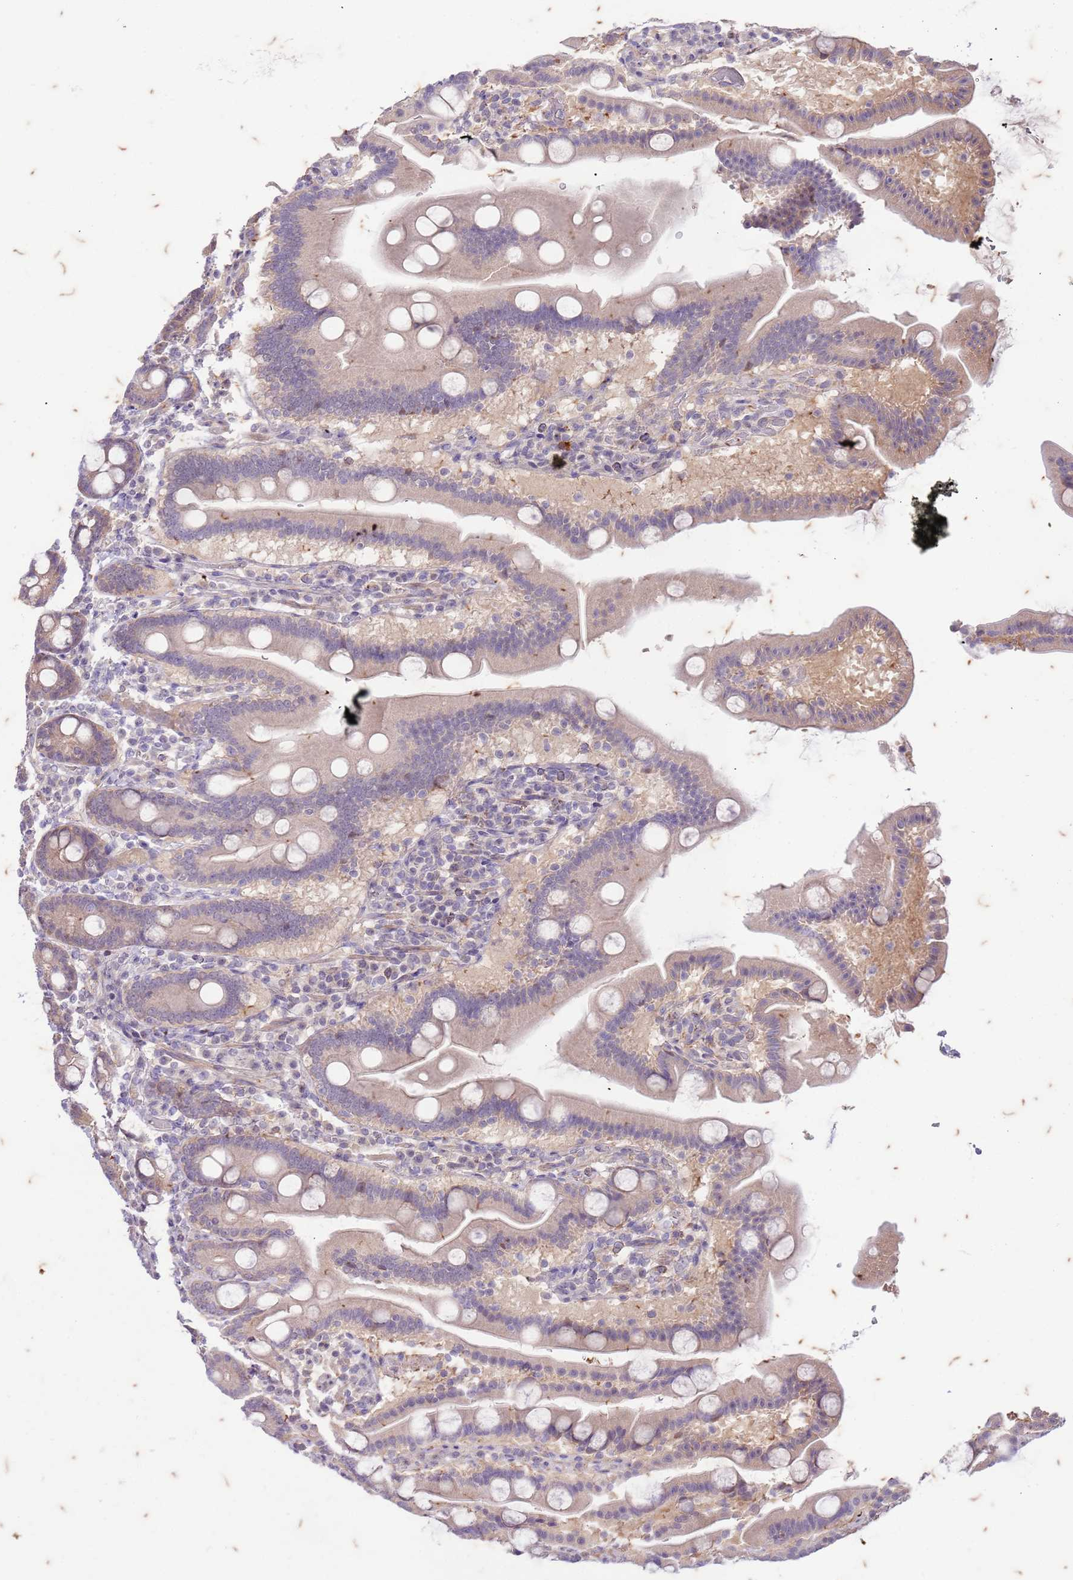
{"staining": {"intensity": "weak", "quantity": ">75%", "location": "cytoplasmic/membranous"}, "tissue": "duodenum", "cell_type": "Glandular cells", "image_type": "normal", "snomed": [{"axis": "morphology", "description": "Normal tissue, NOS"}, {"axis": "topography", "description": "Duodenum"}], "caption": "Brown immunohistochemical staining in benign duodenum reveals weak cytoplasmic/membranous positivity in about >75% of glandular cells. Nuclei are stained in blue.", "gene": "RAPGEF3", "patient": {"sex": "male", "age": 55}}